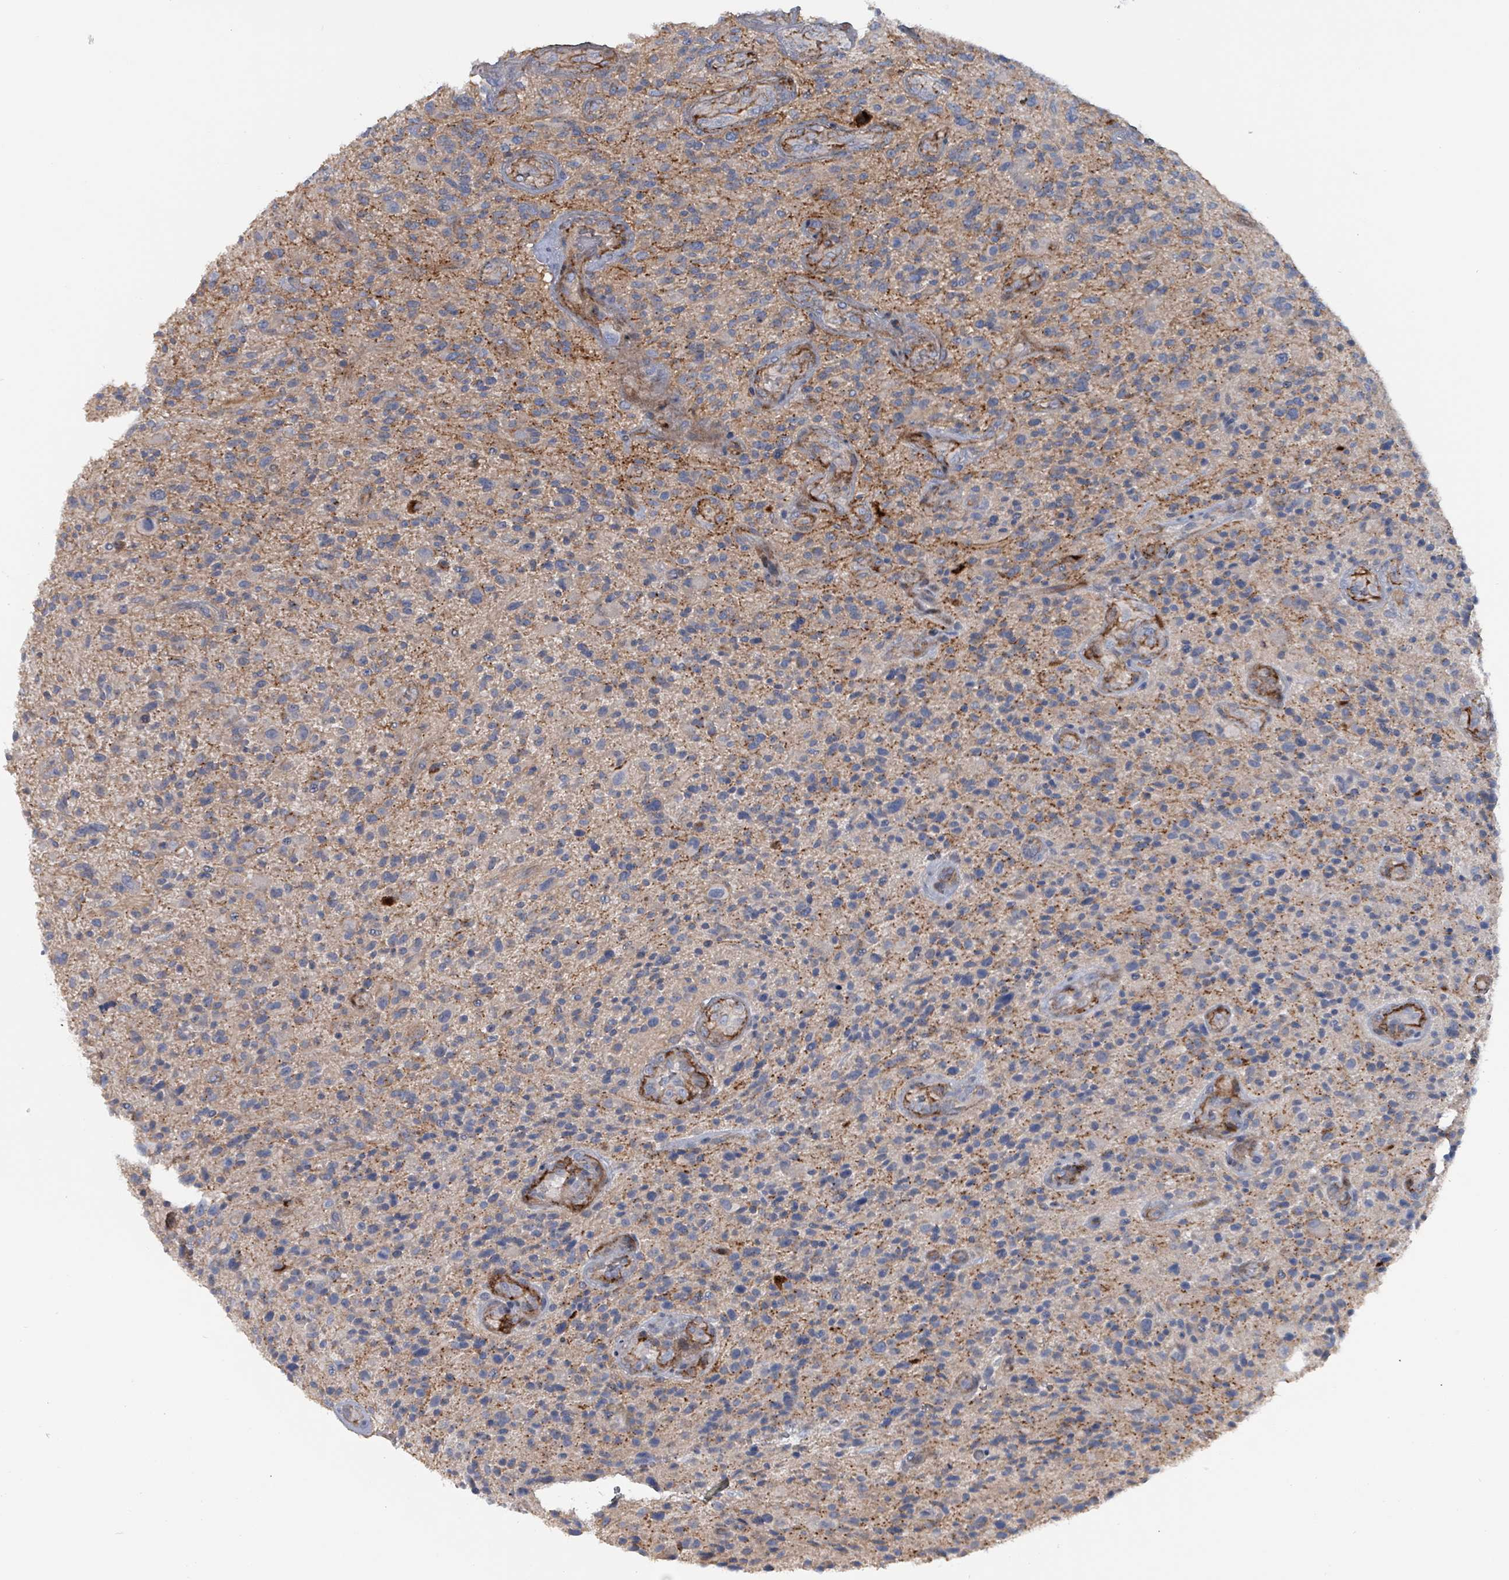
{"staining": {"intensity": "negative", "quantity": "none", "location": "none"}, "tissue": "glioma", "cell_type": "Tumor cells", "image_type": "cancer", "snomed": [{"axis": "morphology", "description": "Glioma, malignant, High grade"}, {"axis": "topography", "description": "Brain"}], "caption": "Tumor cells show no significant positivity in malignant glioma (high-grade).", "gene": "TAAR5", "patient": {"sex": "male", "age": 47}}